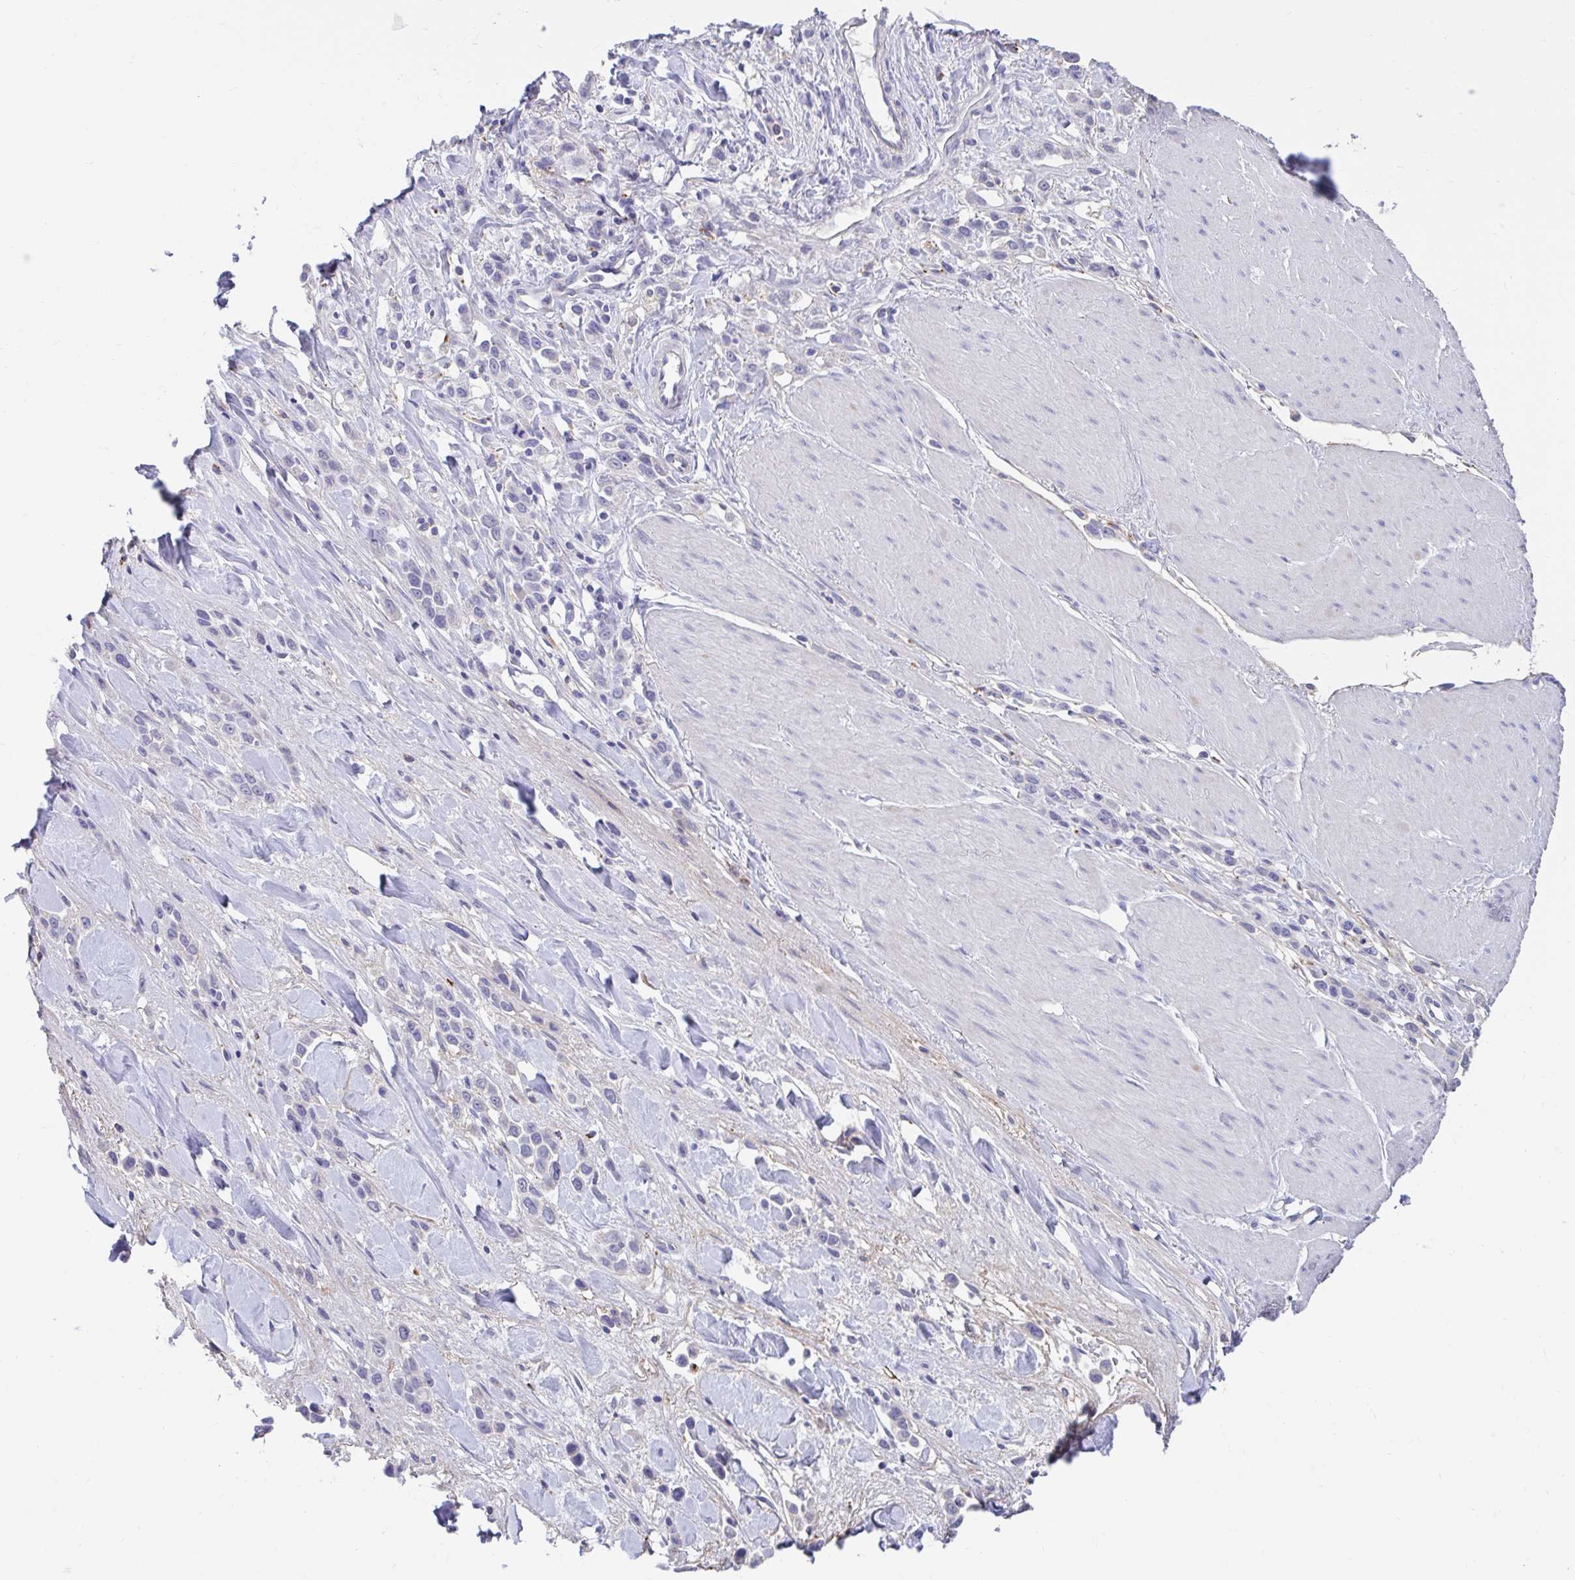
{"staining": {"intensity": "negative", "quantity": "none", "location": "none"}, "tissue": "stomach cancer", "cell_type": "Tumor cells", "image_type": "cancer", "snomed": [{"axis": "morphology", "description": "Adenocarcinoma, NOS"}, {"axis": "topography", "description": "Stomach"}], "caption": "Immunohistochemistry micrograph of human adenocarcinoma (stomach) stained for a protein (brown), which demonstrates no positivity in tumor cells.", "gene": "ZNF33A", "patient": {"sex": "male", "age": 47}}